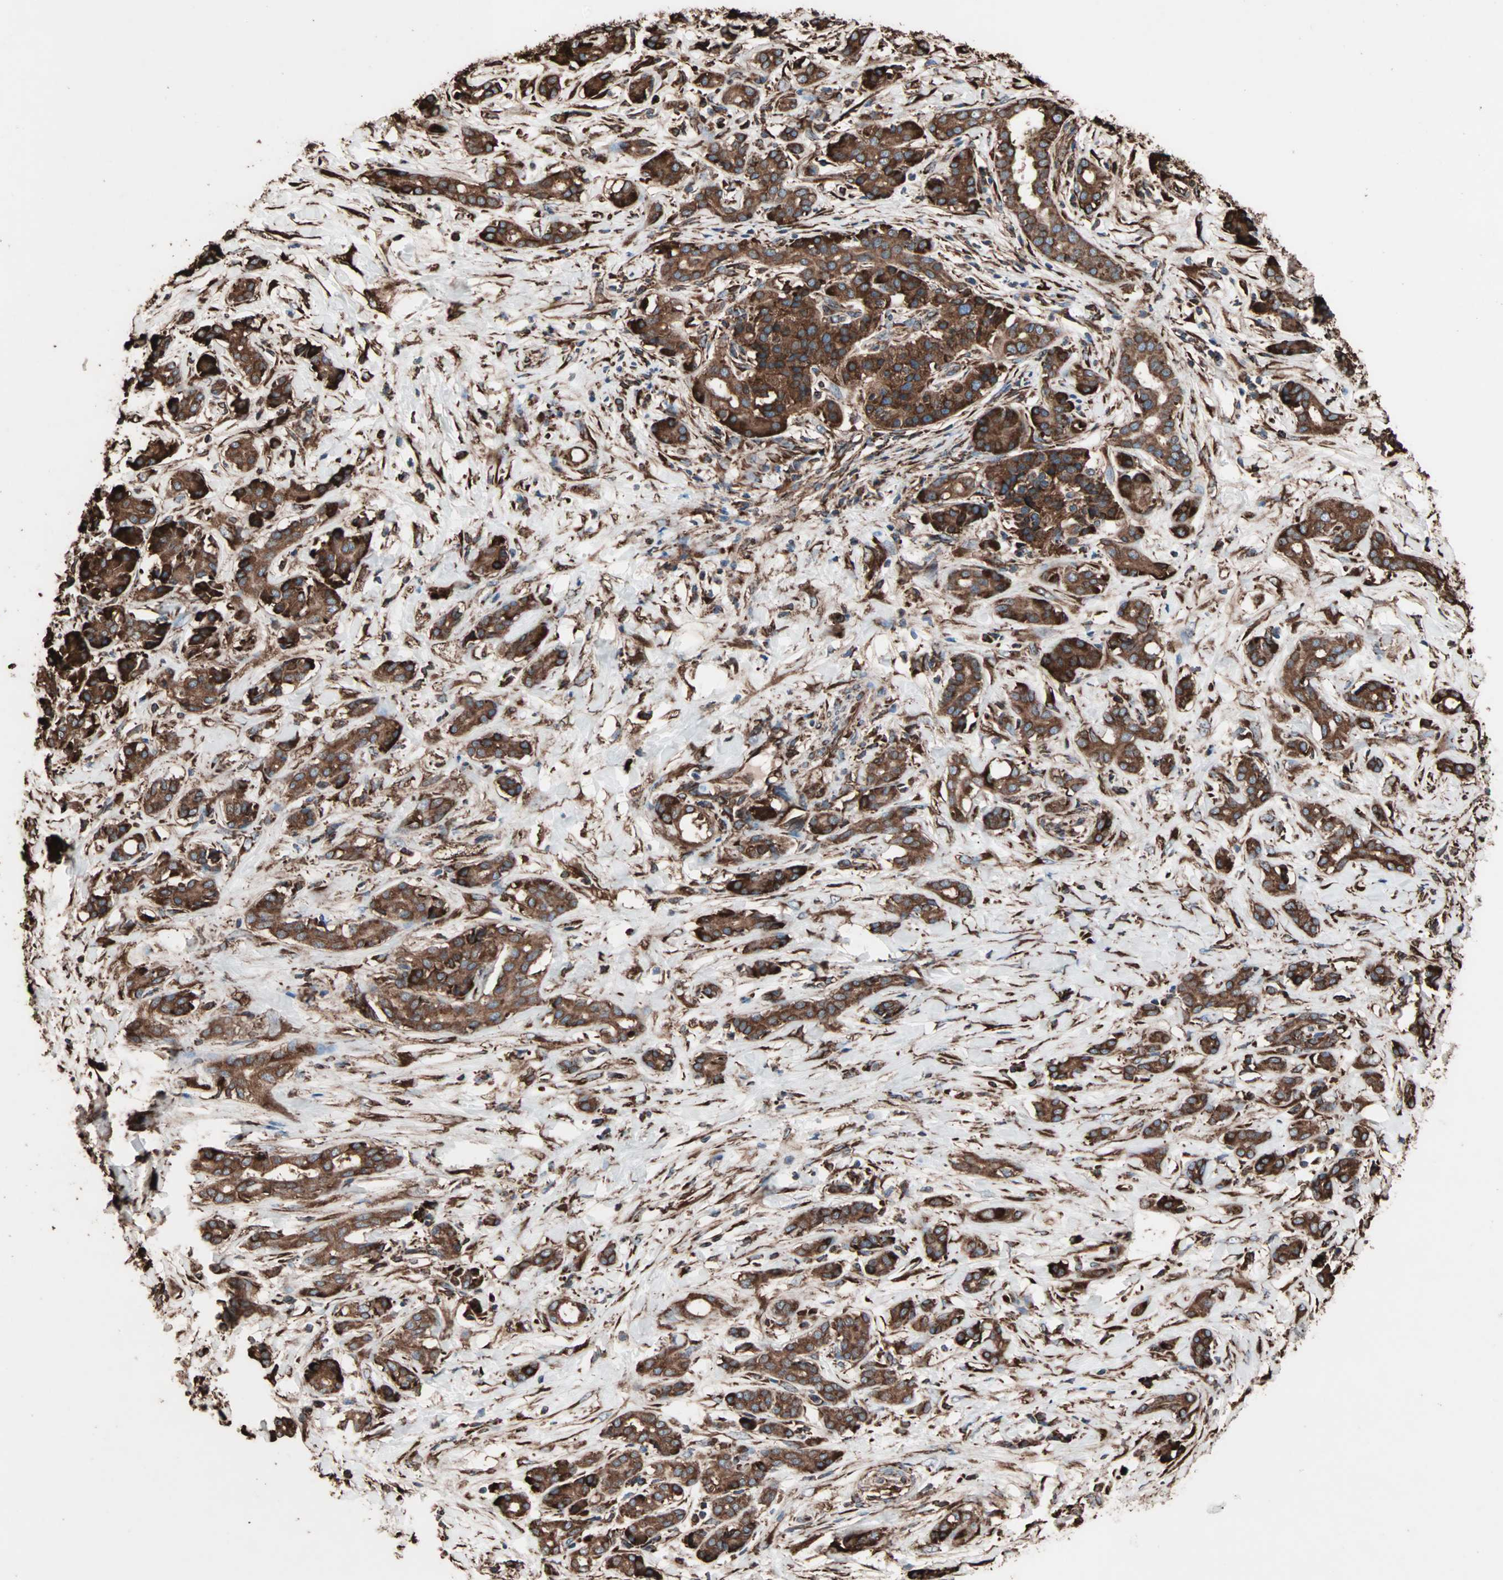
{"staining": {"intensity": "strong", "quantity": ">75%", "location": "cytoplasmic/membranous"}, "tissue": "pancreatic cancer", "cell_type": "Tumor cells", "image_type": "cancer", "snomed": [{"axis": "morphology", "description": "Adenocarcinoma, NOS"}, {"axis": "topography", "description": "Pancreas"}], "caption": "Pancreatic cancer stained for a protein shows strong cytoplasmic/membranous positivity in tumor cells.", "gene": "HSP90B1", "patient": {"sex": "male", "age": 41}}